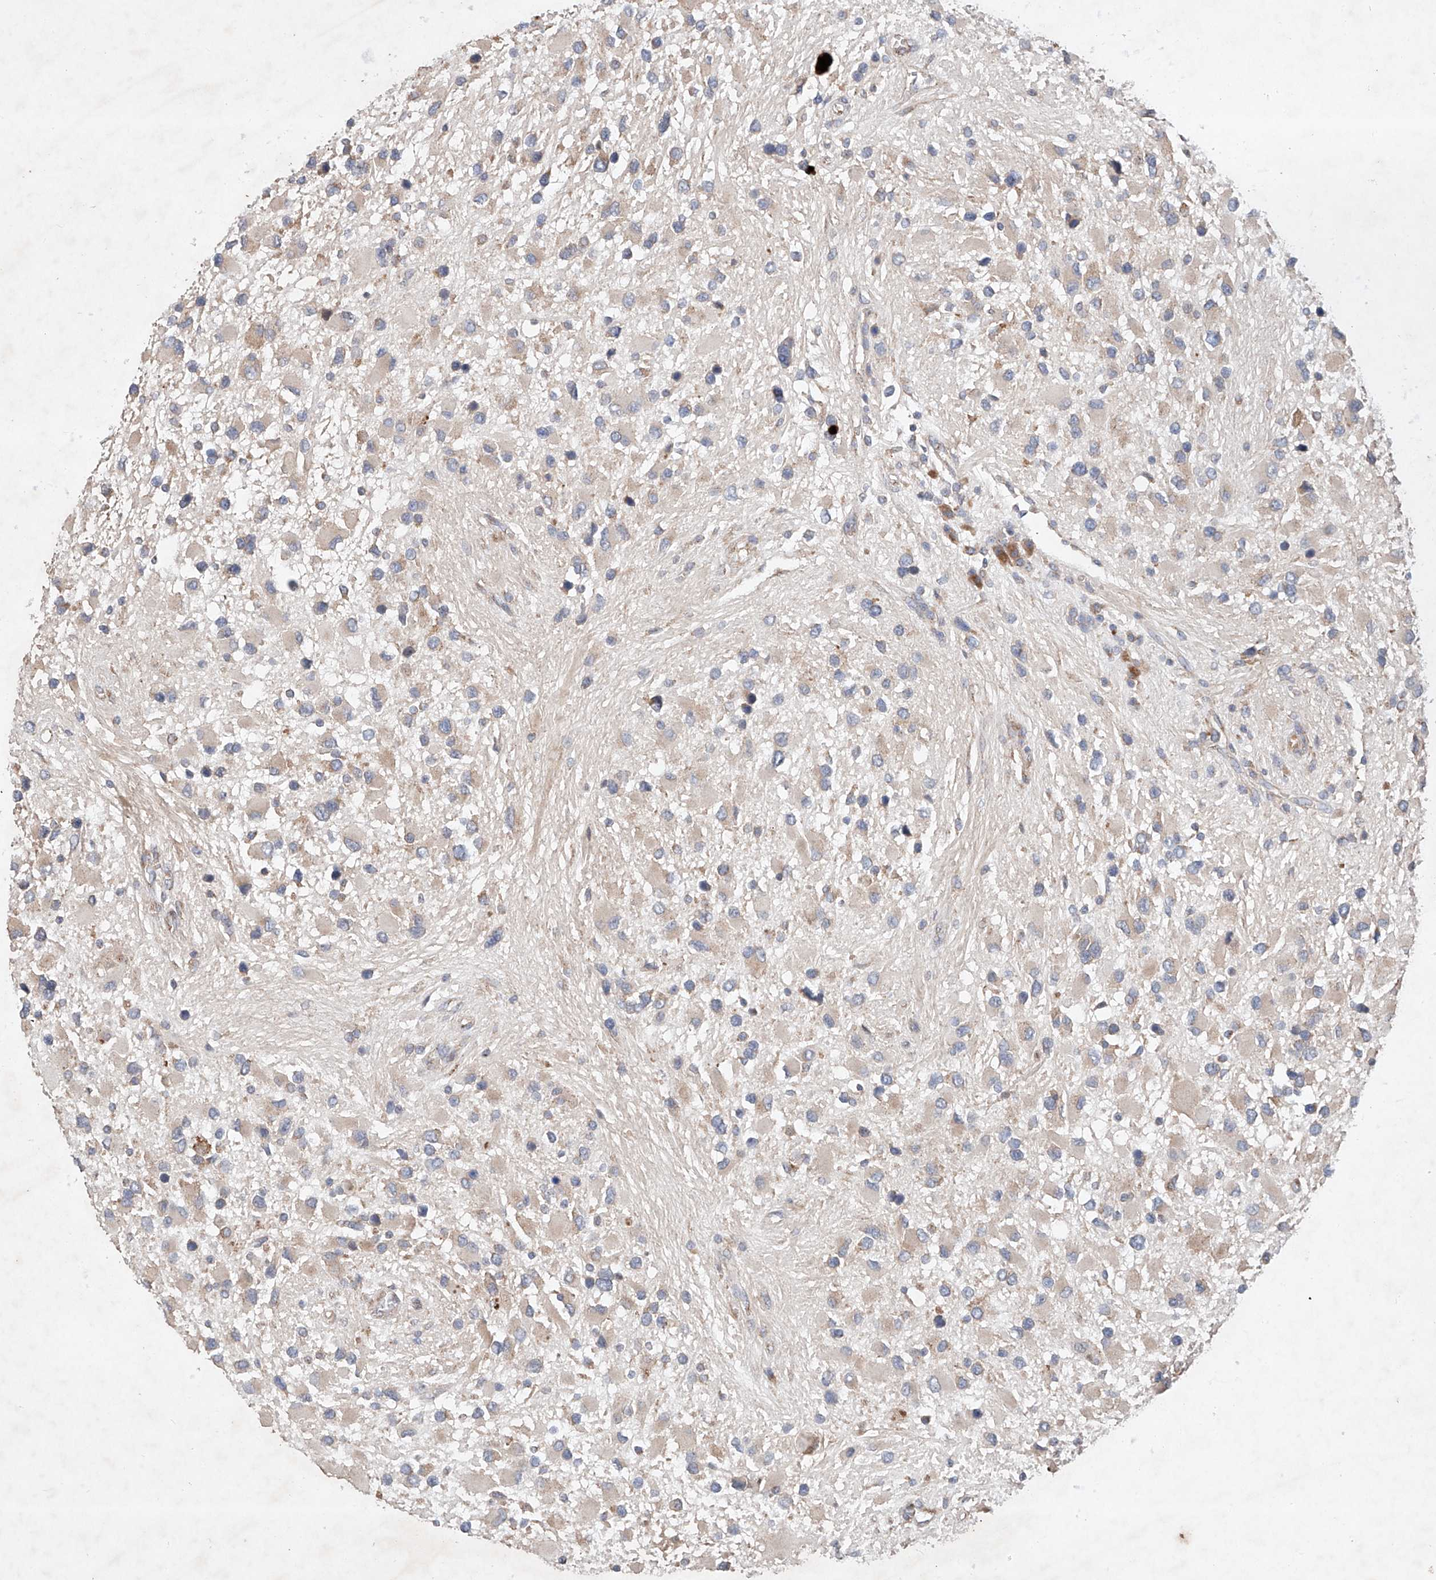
{"staining": {"intensity": "weak", "quantity": "<25%", "location": "cytoplasmic/membranous"}, "tissue": "glioma", "cell_type": "Tumor cells", "image_type": "cancer", "snomed": [{"axis": "morphology", "description": "Glioma, malignant, High grade"}, {"axis": "topography", "description": "Brain"}], "caption": "Malignant glioma (high-grade) was stained to show a protein in brown. There is no significant positivity in tumor cells. The staining was performed using DAB to visualize the protein expression in brown, while the nuclei were stained in blue with hematoxylin (Magnification: 20x).", "gene": "FASTK", "patient": {"sex": "male", "age": 53}}